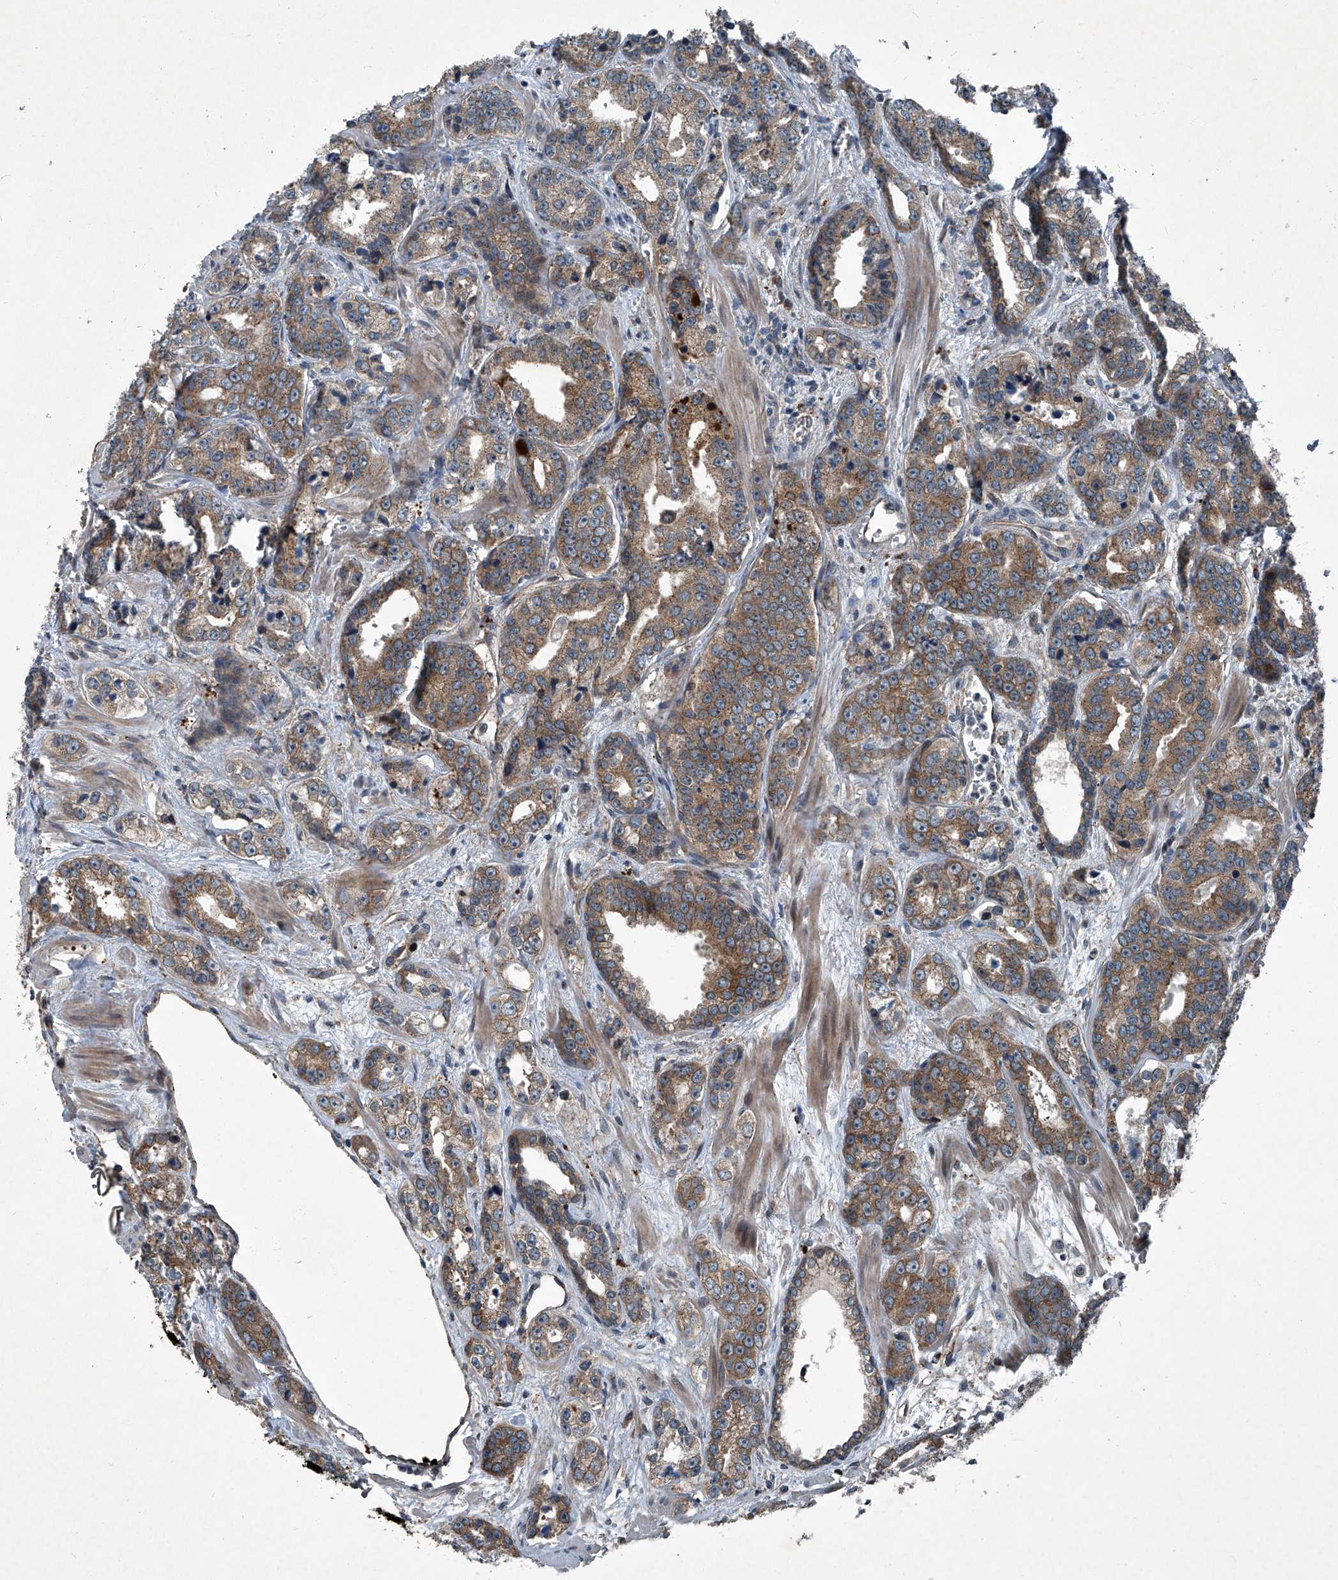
{"staining": {"intensity": "moderate", "quantity": ">75%", "location": "cytoplasmic/membranous"}, "tissue": "prostate cancer", "cell_type": "Tumor cells", "image_type": "cancer", "snomed": [{"axis": "morphology", "description": "Adenocarcinoma, High grade"}, {"axis": "topography", "description": "Prostate"}], "caption": "The histopathology image demonstrates a brown stain indicating the presence of a protein in the cytoplasmic/membranous of tumor cells in prostate cancer (adenocarcinoma (high-grade)). (Brightfield microscopy of DAB IHC at high magnification).", "gene": "SENP2", "patient": {"sex": "male", "age": 62}}